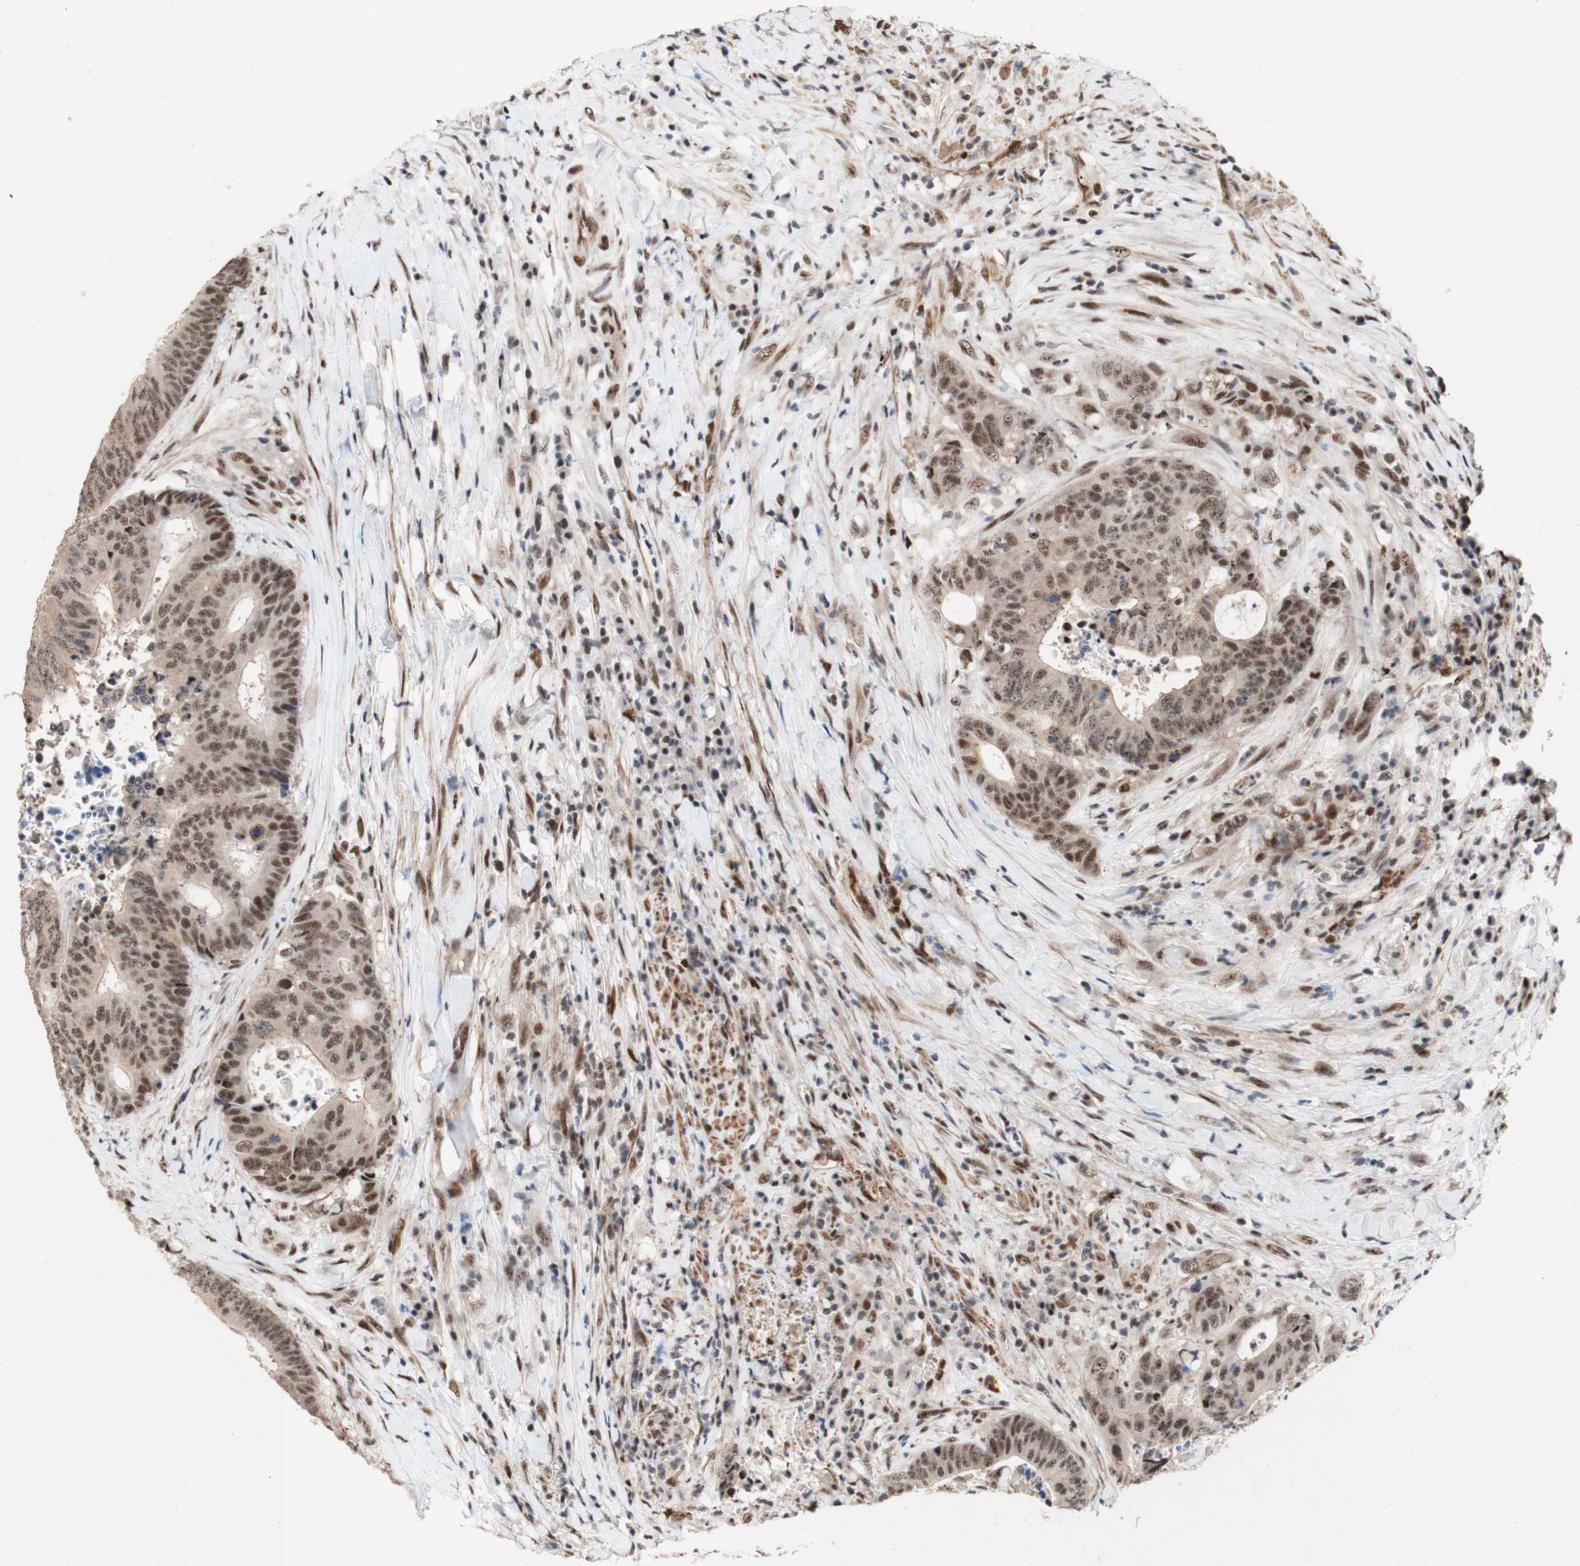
{"staining": {"intensity": "moderate", "quantity": ">75%", "location": "nuclear"}, "tissue": "colorectal cancer", "cell_type": "Tumor cells", "image_type": "cancer", "snomed": [{"axis": "morphology", "description": "Adenocarcinoma, NOS"}, {"axis": "topography", "description": "Rectum"}], "caption": "Moderate nuclear staining is seen in approximately >75% of tumor cells in adenocarcinoma (colorectal).", "gene": "TLE1", "patient": {"sex": "male", "age": 72}}